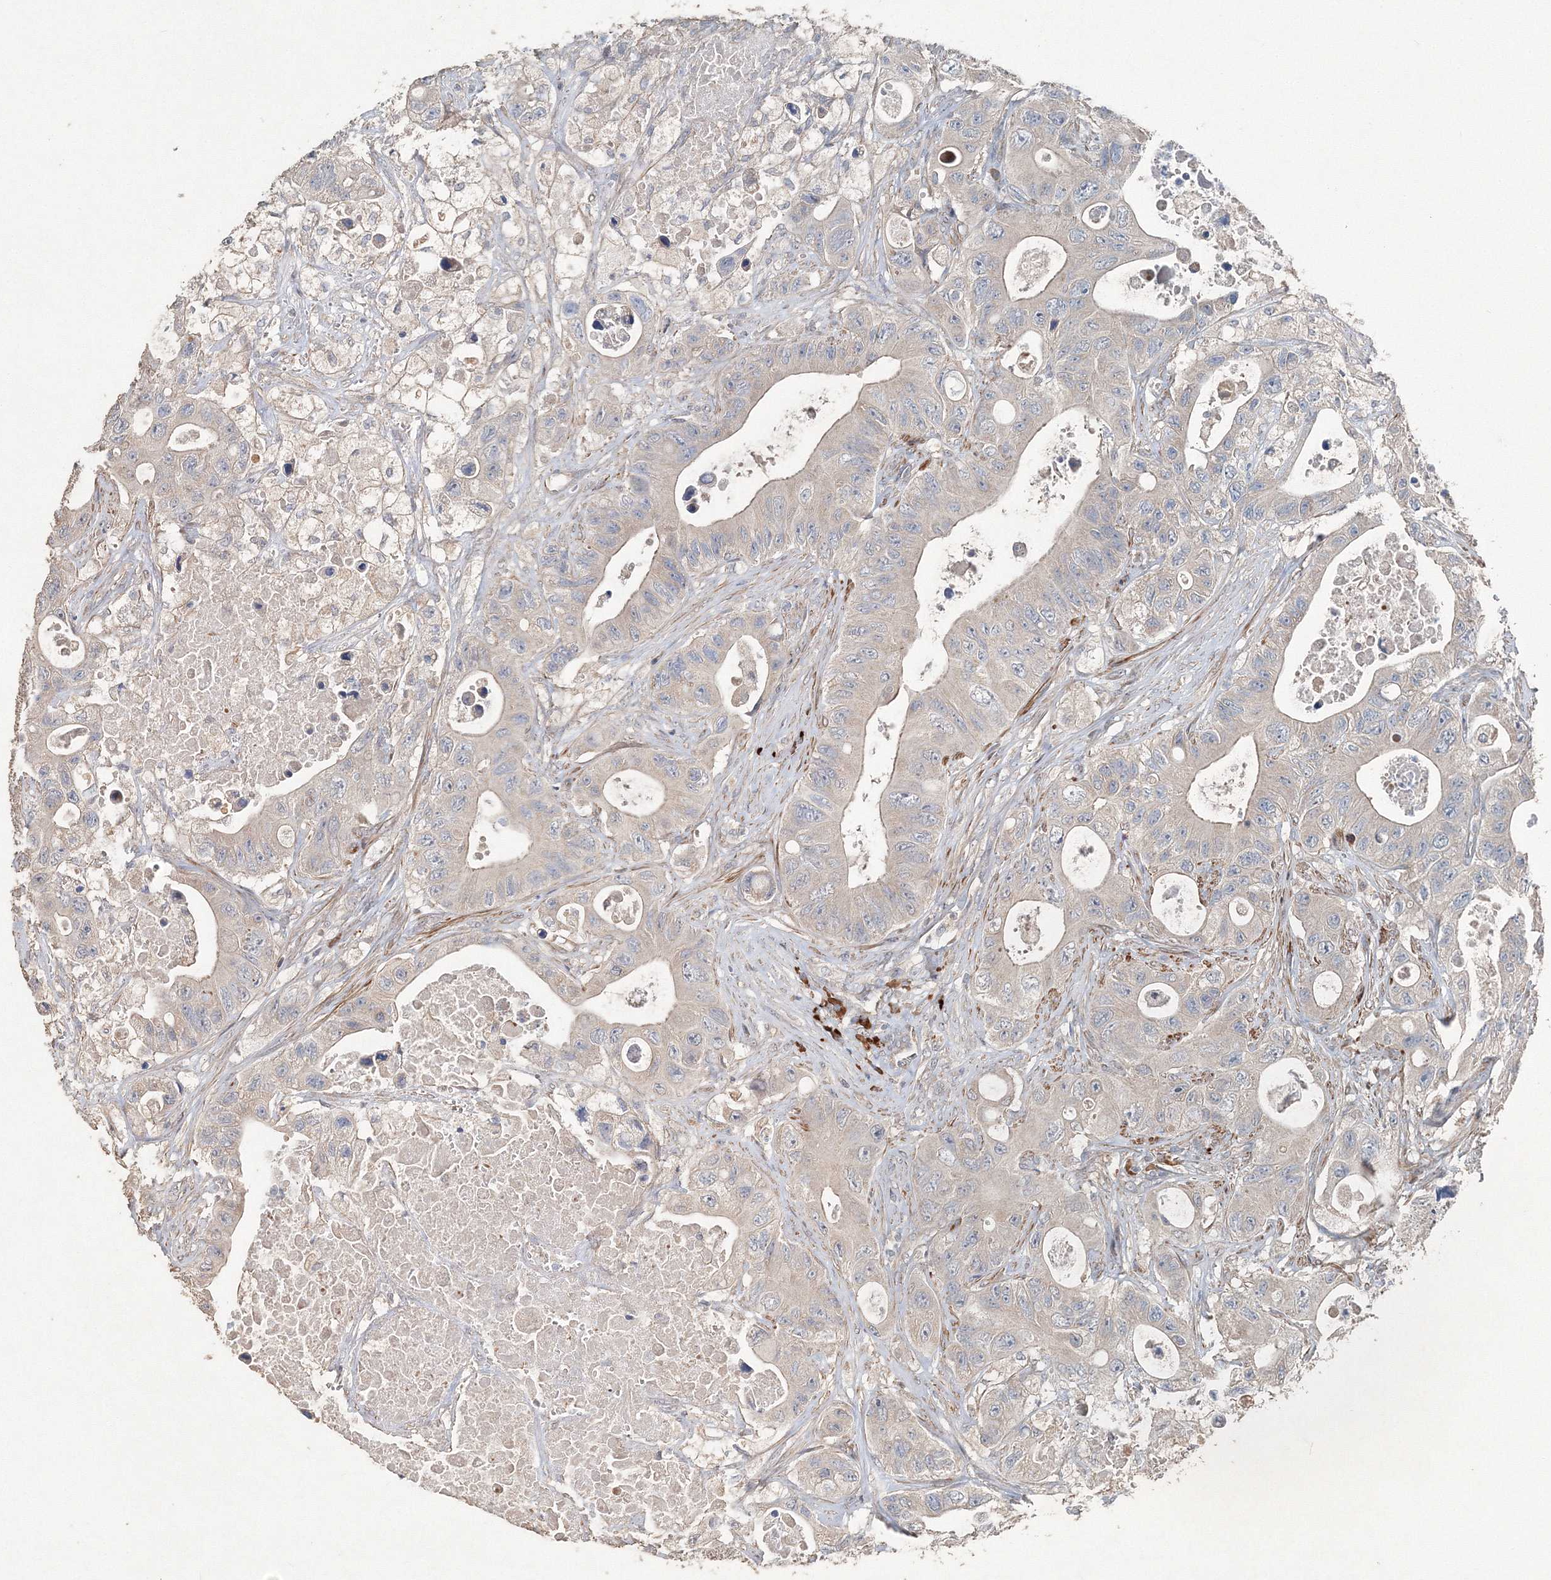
{"staining": {"intensity": "weak", "quantity": "<25%", "location": "cytoplasmic/membranous"}, "tissue": "colorectal cancer", "cell_type": "Tumor cells", "image_type": "cancer", "snomed": [{"axis": "morphology", "description": "Adenocarcinoma, NOS"}, {"axis": "topography", "description": "Colon"}], "caption": "Immunohistochemistry micrograph of colorectal adenocarcinoma stained for a protein (brown), which exhibits no staining in tumor cells.", "gene": "NALF2", "patient": {"sex": "female", "age": 46}}